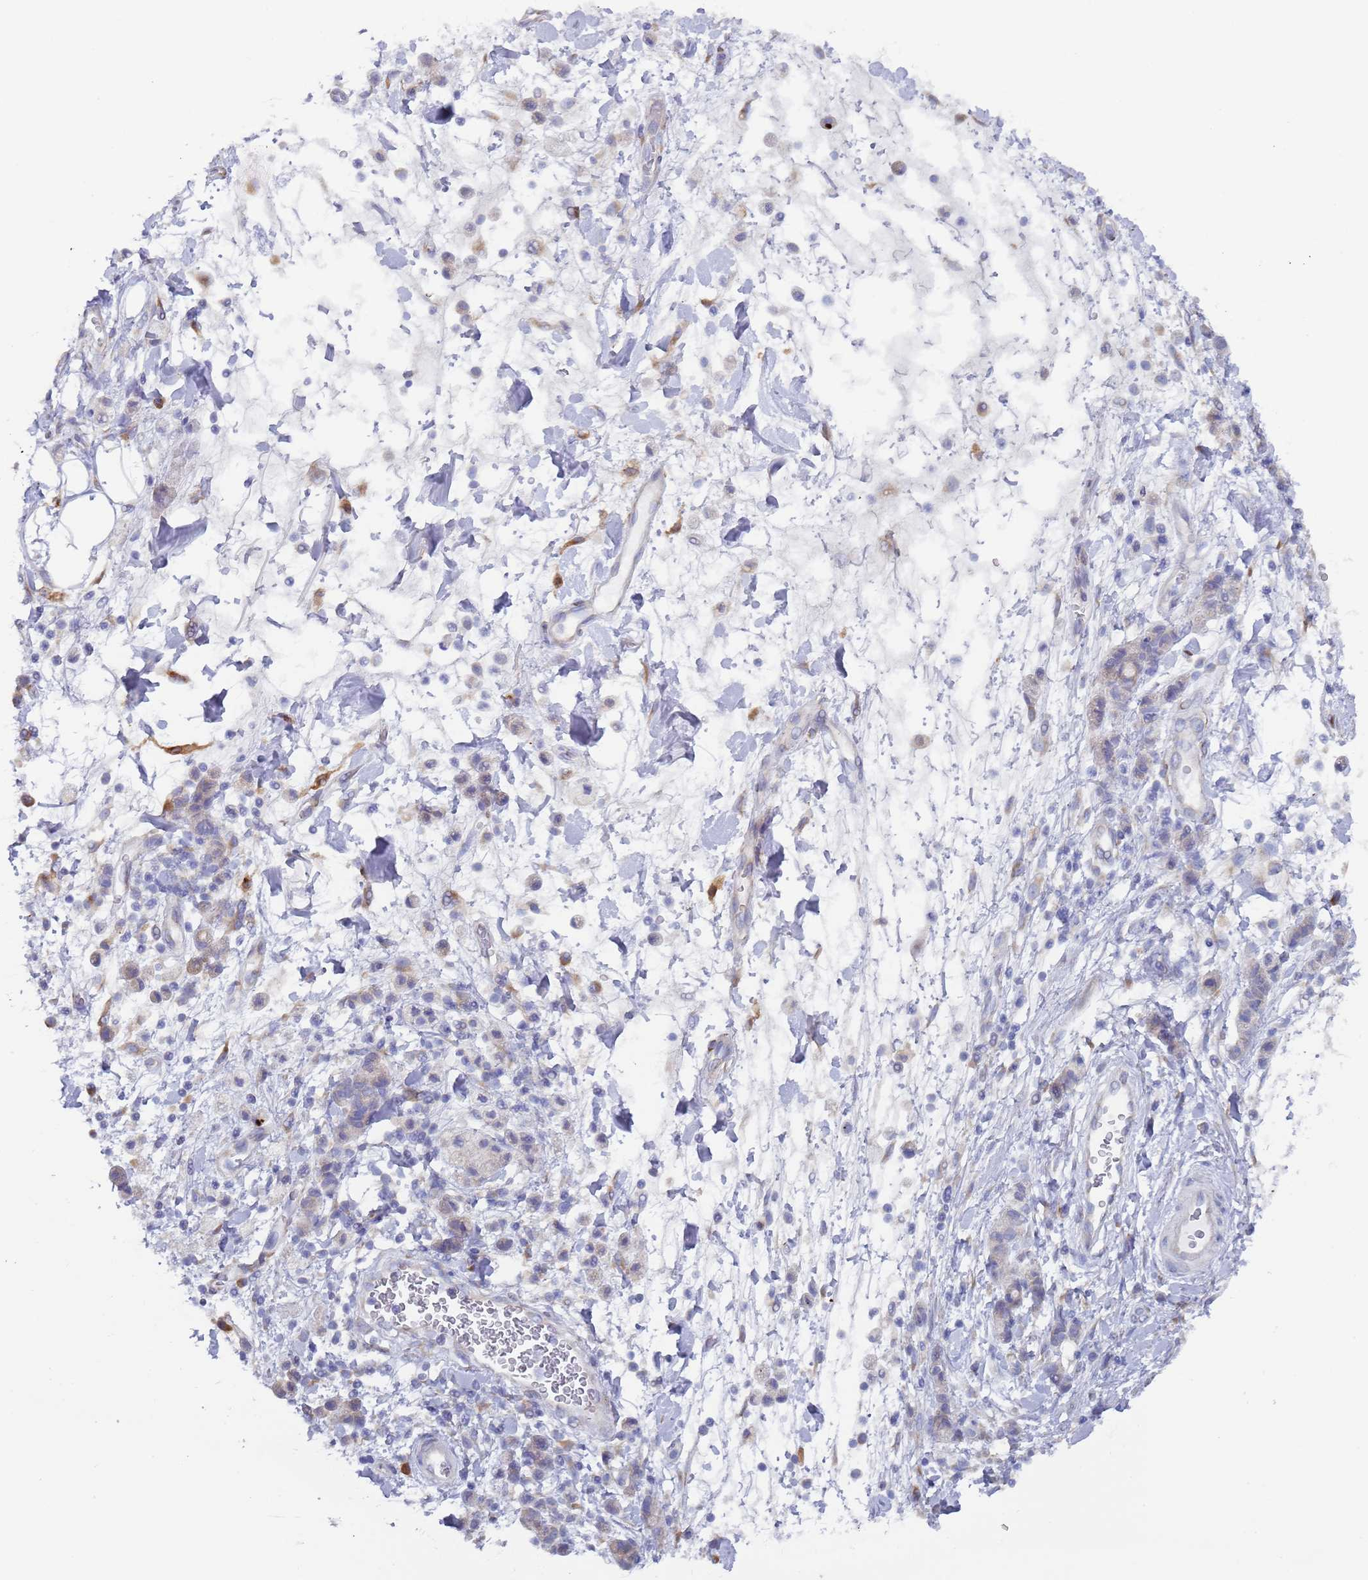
{"staining": {"intensity": "negative", "quantity": "none", "location": "none"}, "tissue": "stomach cancer", "cell_type": "Tumor cells", "image_type": "cancer", "snomed": [{"axis": "morphology", "description": "Adenocarcinoma, NOS"}, {"axis": "topography", "description": "Stomach"}], "caption": "The photomicrograph reveals no staining of tumor cells in adenocarcinoma (stomach).", "gene": "ZNF844", "patient": {"sex": "male", "age": 77}}